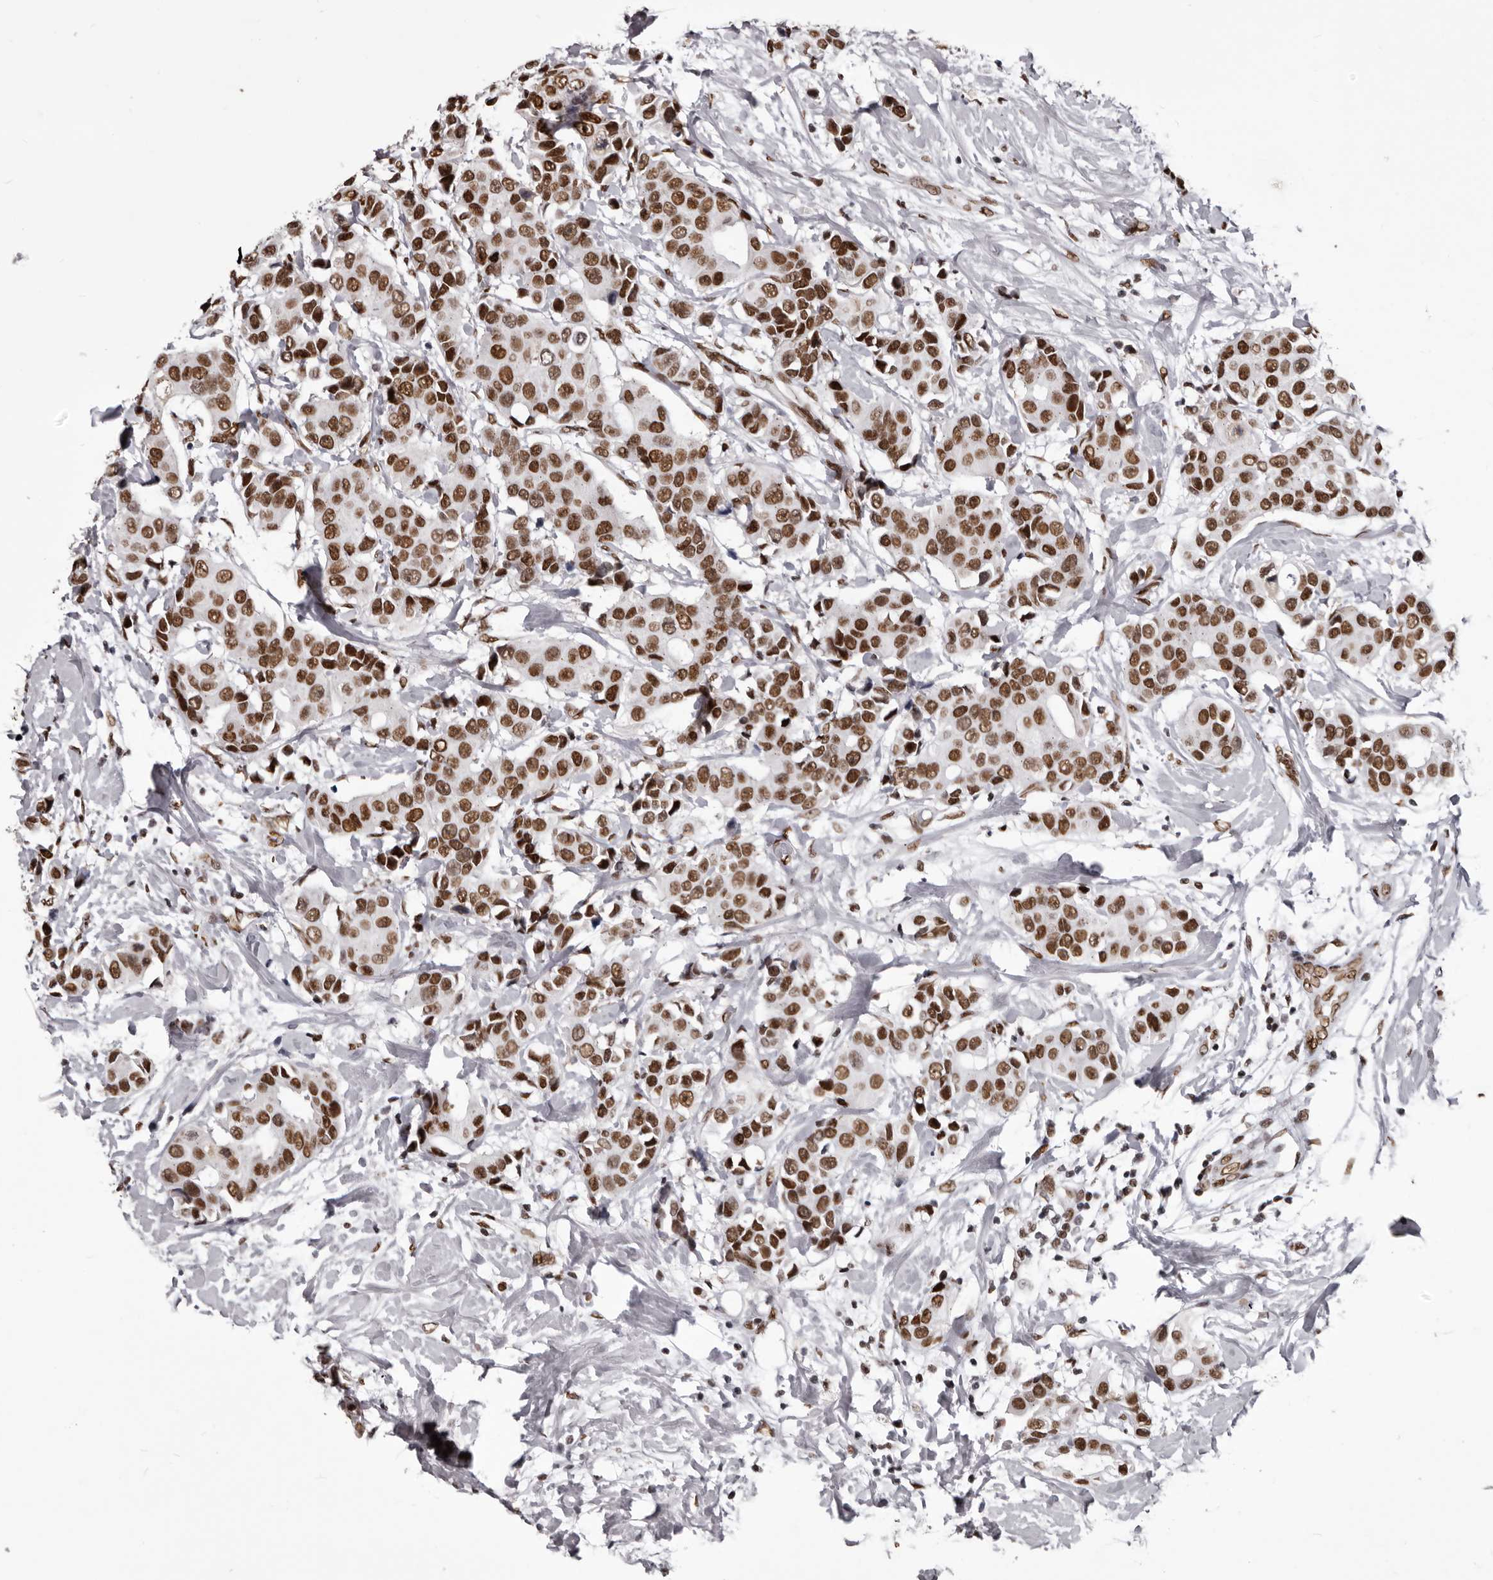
{"staining": {"intensity": "moderate", "quantity": ">75%", "location": "nuclear"}, "tissue": "breast cancer", "cell_type": "Tumor cells", "image_type": "cancer", "snomed": [{"axis": "morphology", "description": "Normal tissue, NOS"}, {"axis": "morphology", "description": "Duct carcinoma"}, {"axis": "topography", "description": "Breast"}], "caption": "Tumor cells demonstrate medium levels of moderate nuclear positivity in approximately >75% of cells in human breast intraductal carcinoma.", "gene": "NUMA1", "patient": {"sex": "female", "age": 39}}